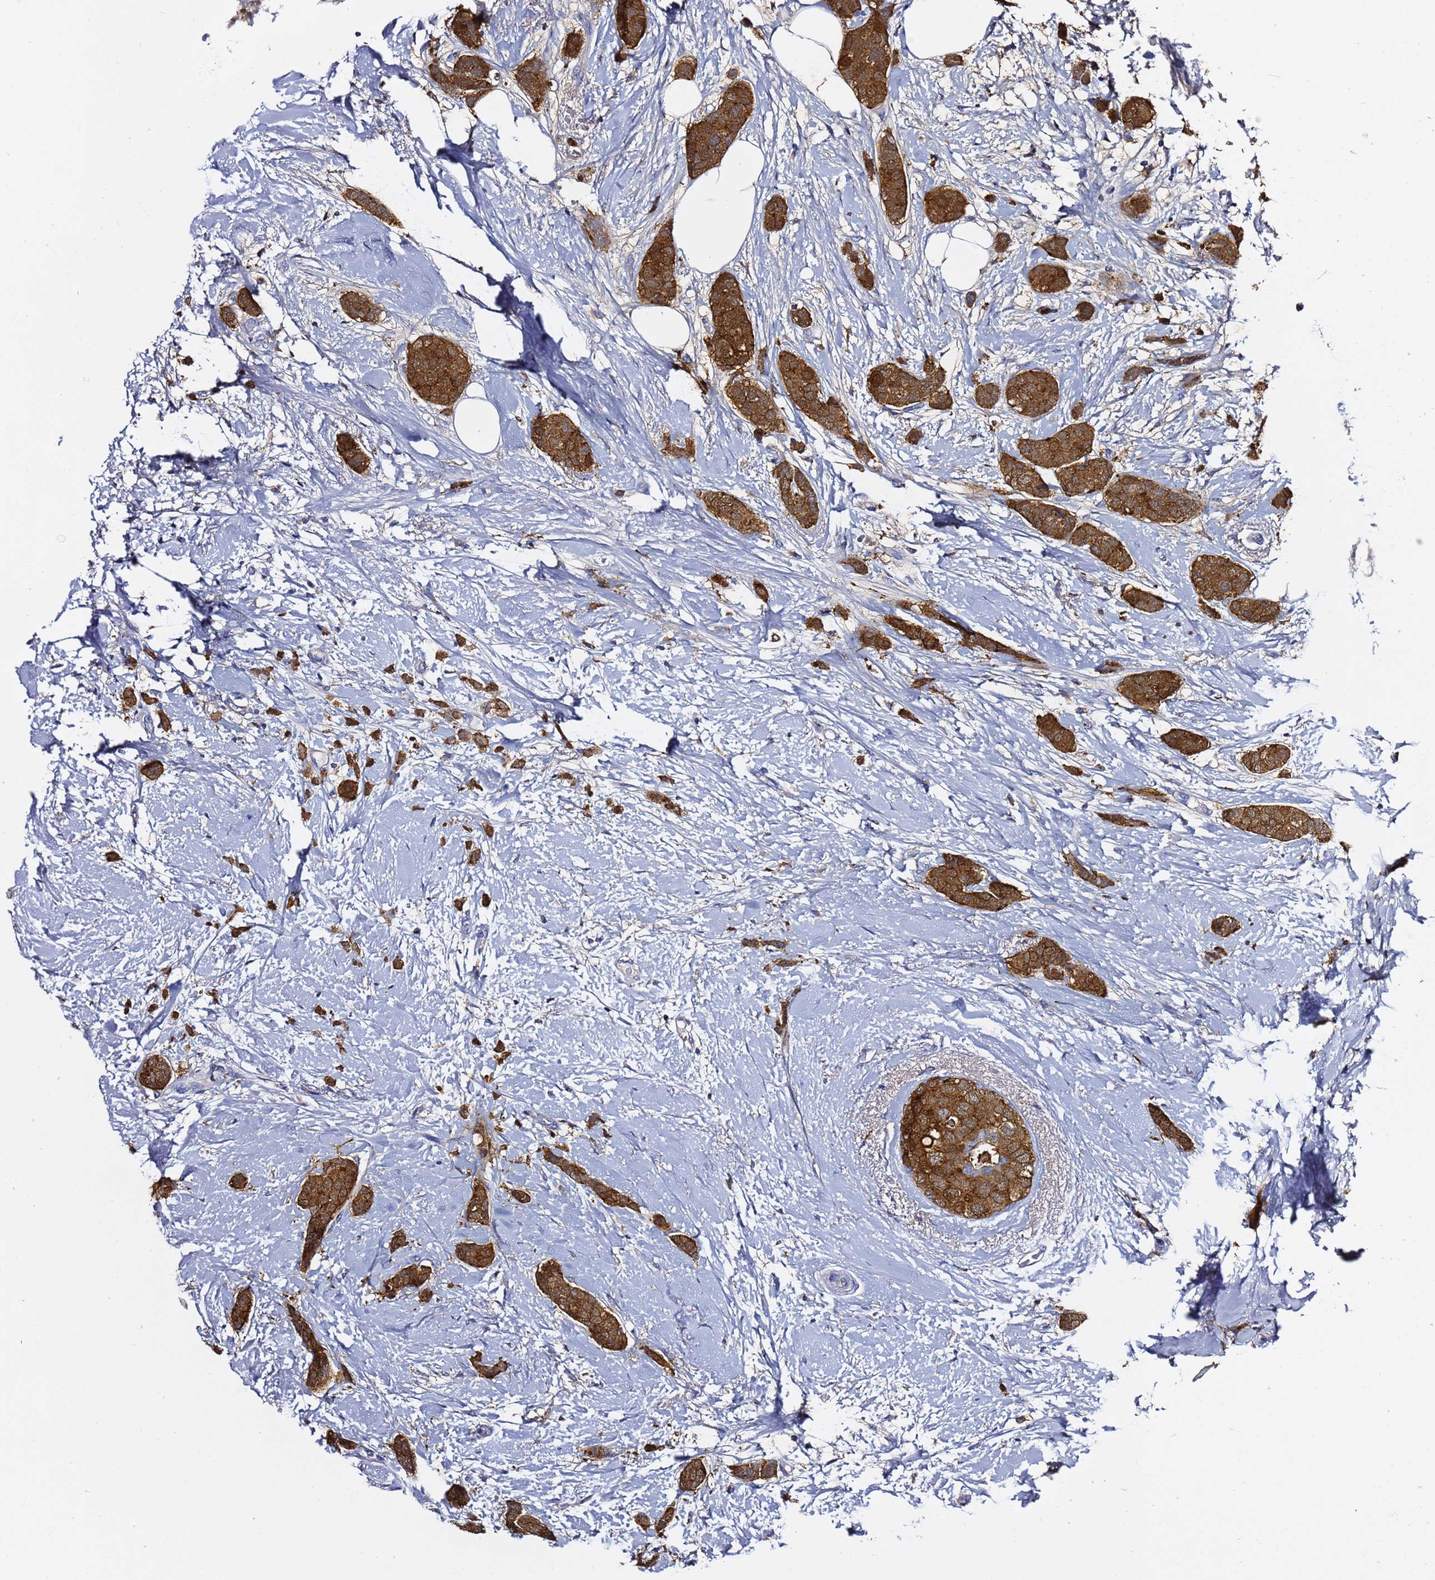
{"staining": {"intensity": "strong", "quantity": ">75%", "location": "cytoplasmic/membranous"}, "tissue": "breast cancer", "cell_type": "Tumor cells", "image_type": "cancer", "snomed": [{"axis": "morphology", "description": "Duct carcinoma"}, {"axis": "topography", "description": "Breast"}], "caption": "About >75% of tumor cells in human breast cancer exhibit strong cytoplasmic/membranous protein staining as visualized by brown immunohistochemical staining.", "gene": "NAT2", "patient": {"sex": "female", "age": 72}}